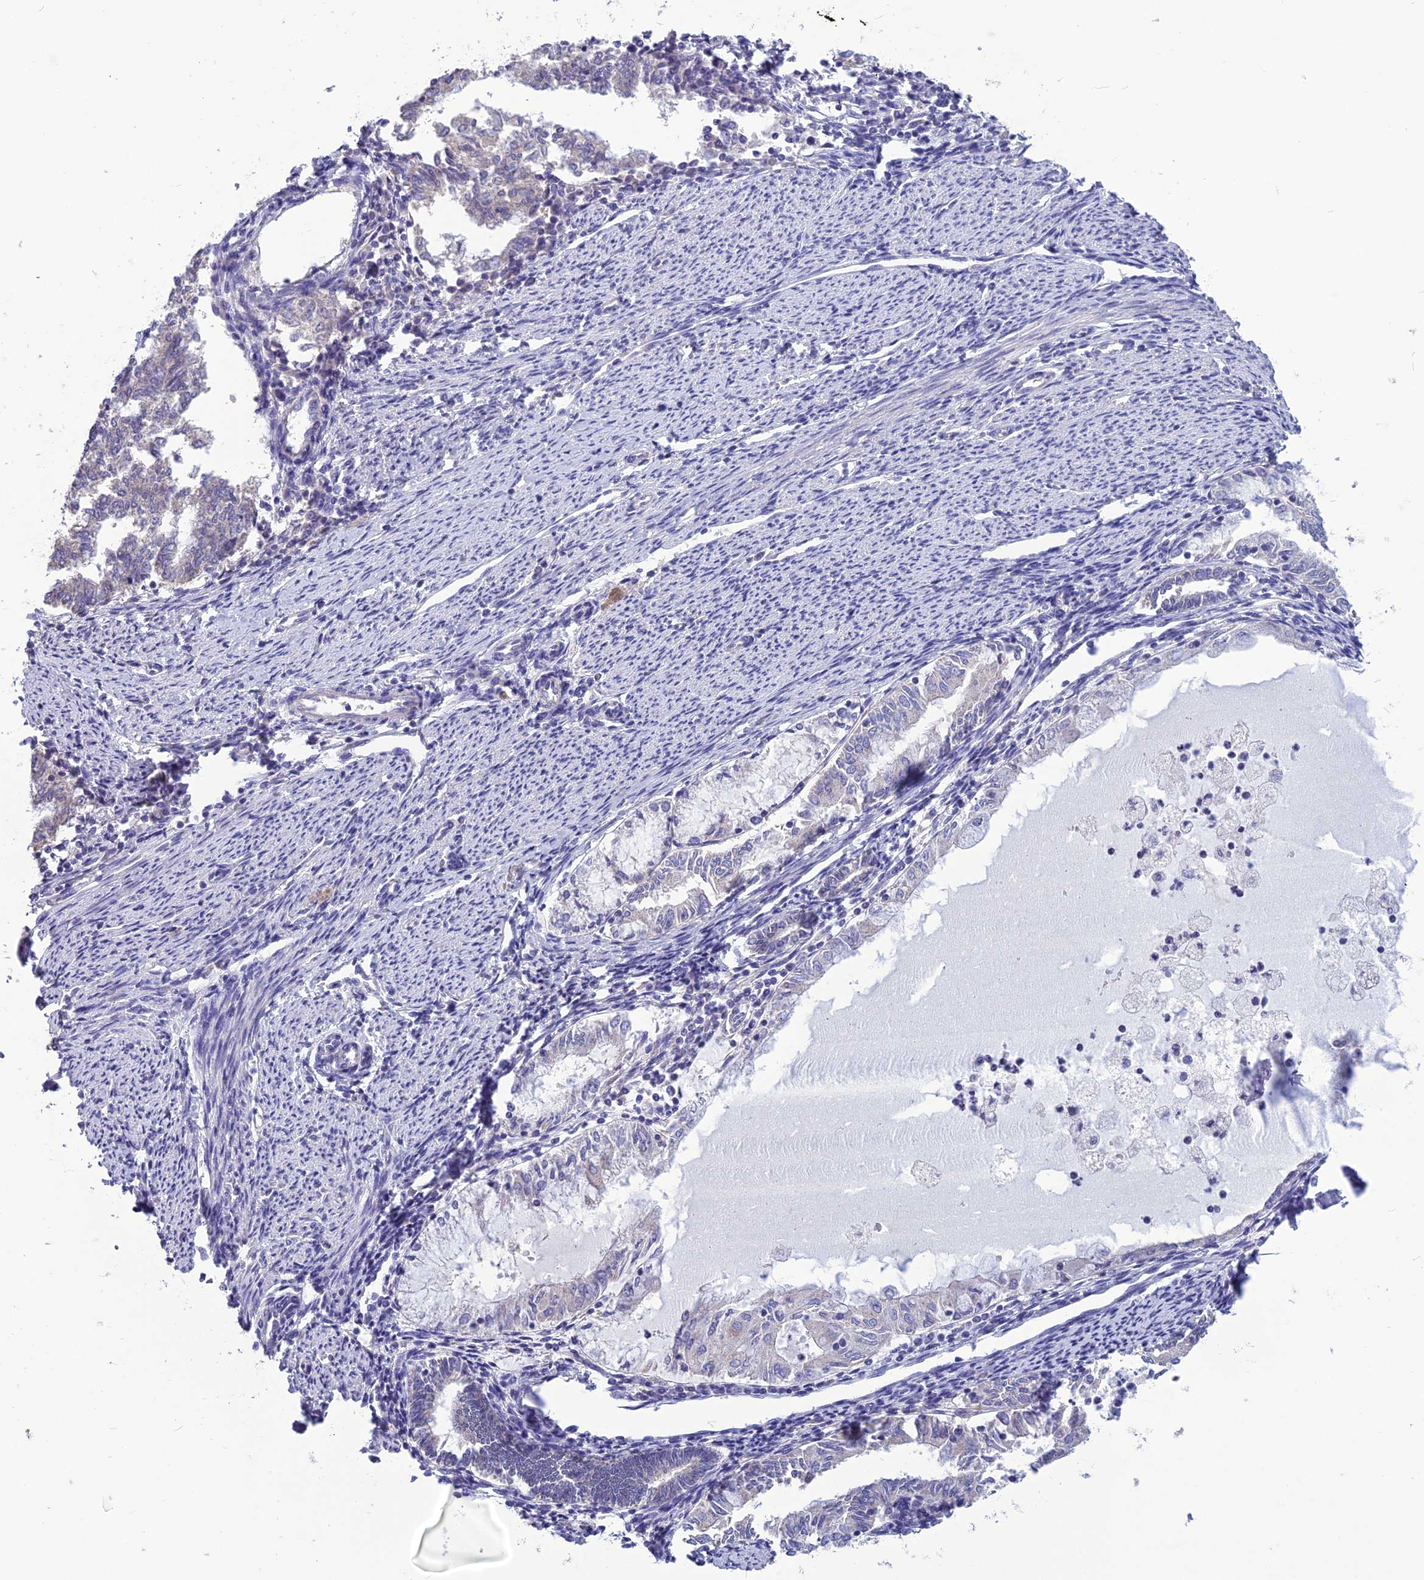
{"staining": {"intensity": "negative", "quantity": "none", "location": "none"}, "tissue": "endometrial cancer", "cell_type": "Tumor cells", "image_type": "cancer", "snomed": [{"axis": "morphology", "description": "Adenocarcinoma, NOS"}, {"axis": "topography", "description": "Endometrium"}], "caption": "Immunohistochemistry of endometrial cancer (adenocarcinoma) displays no expression in tumor cells.", "gene": "PSMF1", "patient": {"sex": "female", "age": 79}}